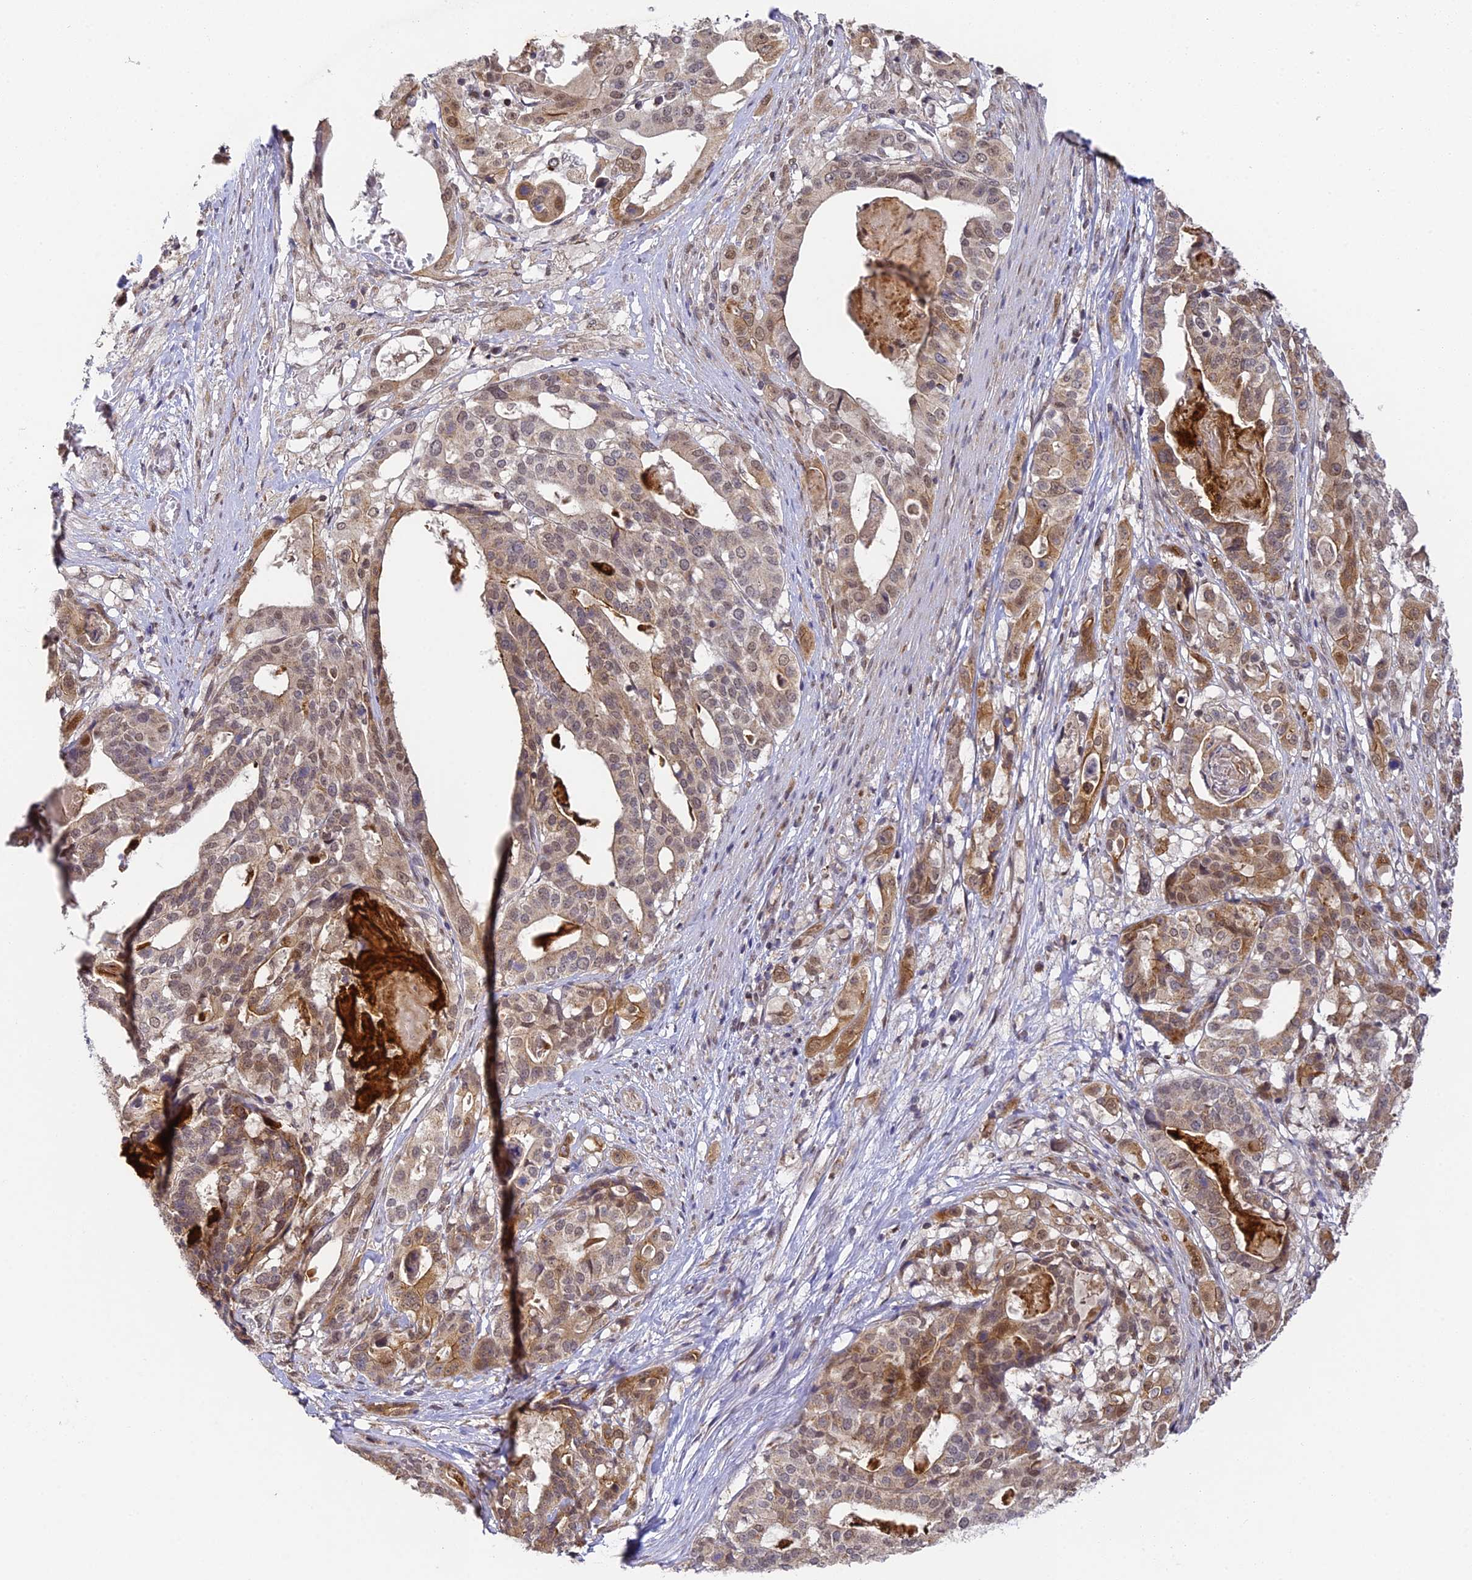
{"staining": {"intensity": "moderate", "quantity": "25%-75%", "location": "cytoplasmic/membranous,nuclear"}, "tissue": "stomach cancer", "cell_type": "Tumor cells", "image_type": "cancer", "snomed": [{"axis": "morphology", "description": "Adenocarcinoma, NOS"}, {"axis": "topography", "description": "Stomach"}], "caption": "A high-resolution histopathology image shows immunohistochemistry staining of stomach adenocarcinoma, which exhibits moderate cytoplasmic/membranous and nuclear expression in approximately 25%-75% of tumor cells.", "gene": "DNAAF10", "patient": {"sex": "male", "age": 48}}